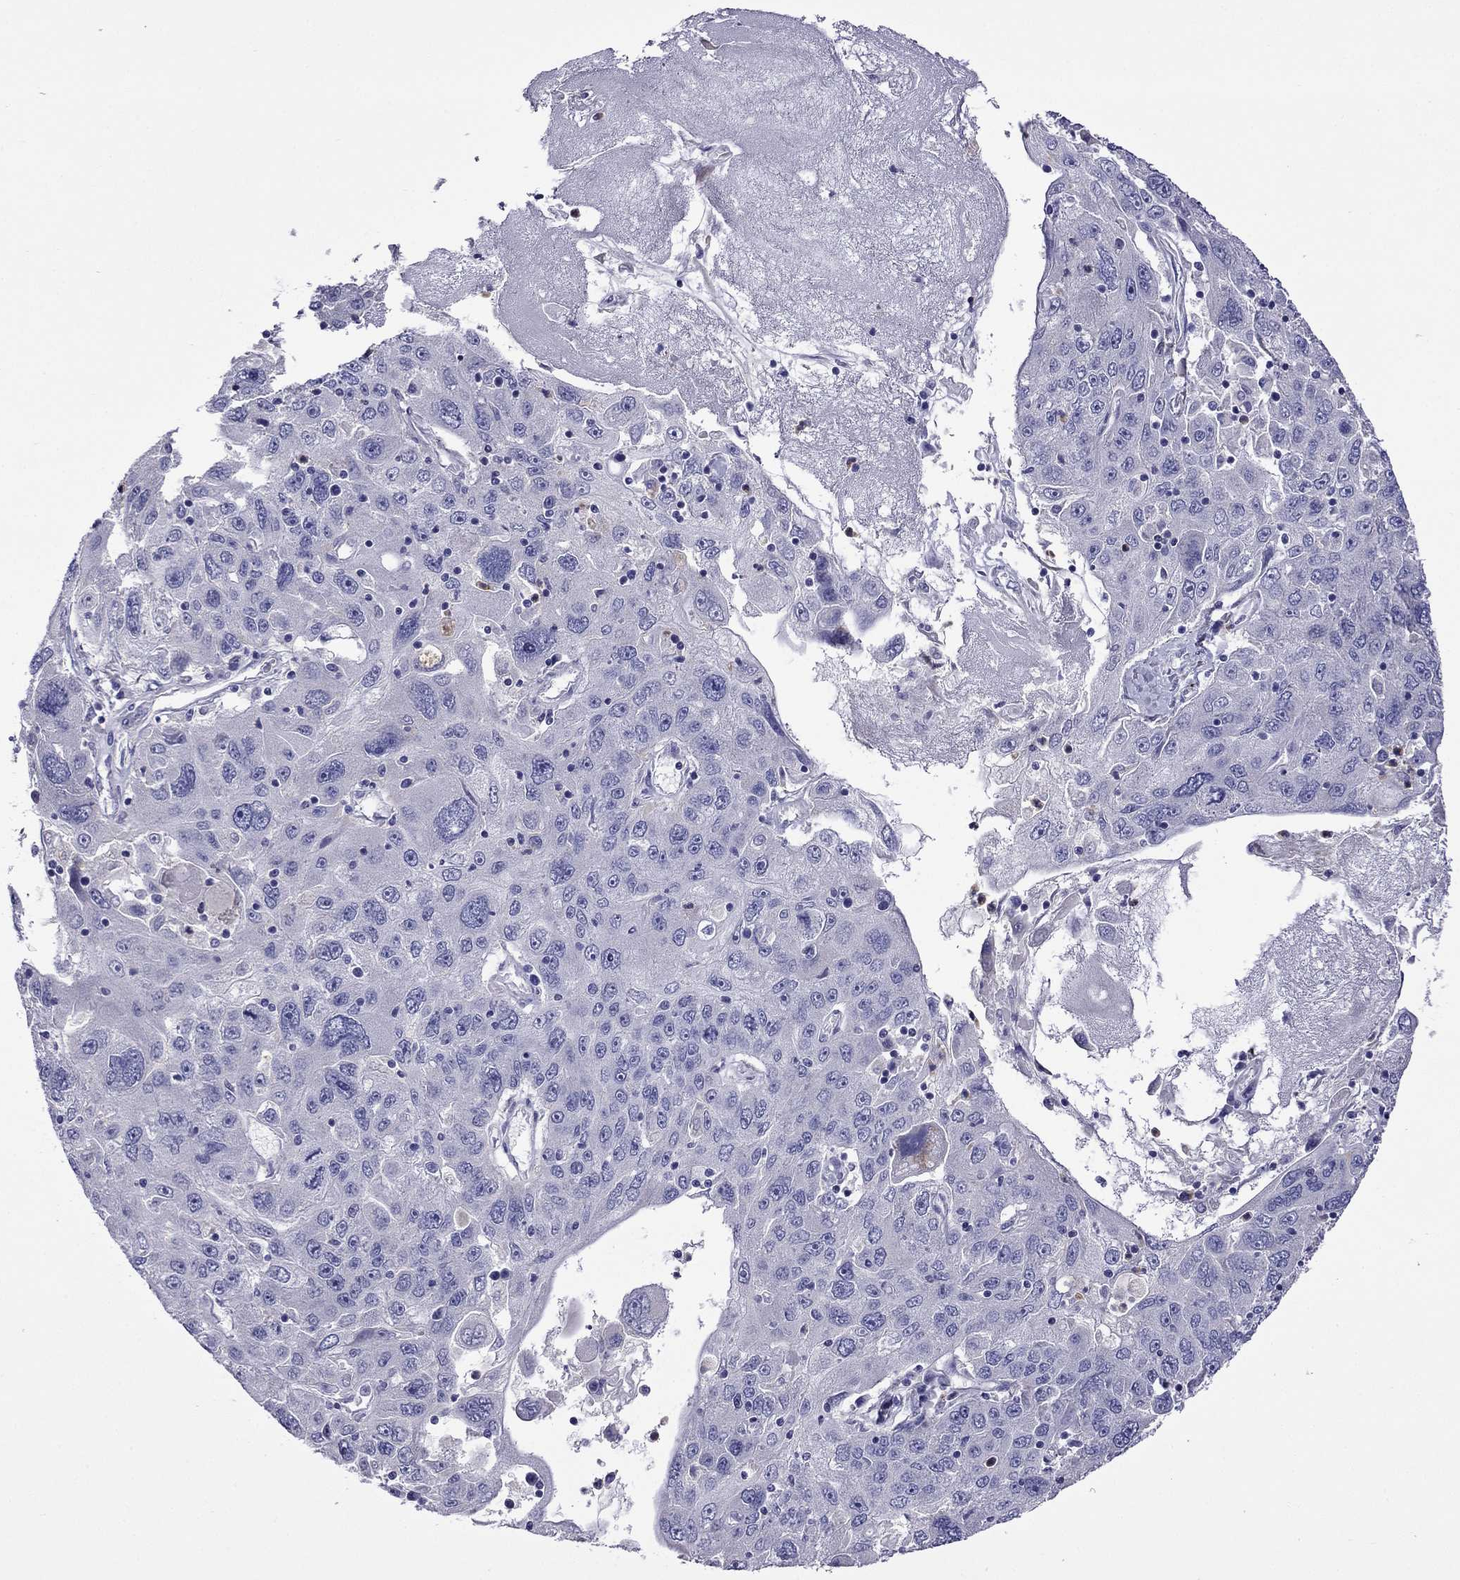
{"staining": {"intensity": "negative", "quantity": "none", "location": "none"}, "tissue": "stomach cancer", "cell_type": "Tumor cells", "image_type": "cancer", "snomed": [{"axis": "morphology", "description": "Adenocarcinoma, NOS"}, {"axis": "topography", "description": "Stomach"}], "caption": "Image shows no protein positivity in tumor cells of stomach cancer (adenocarcinoma) tissue.", "gene": "STAR", "patient": {"sex": "male", "age": 56}}